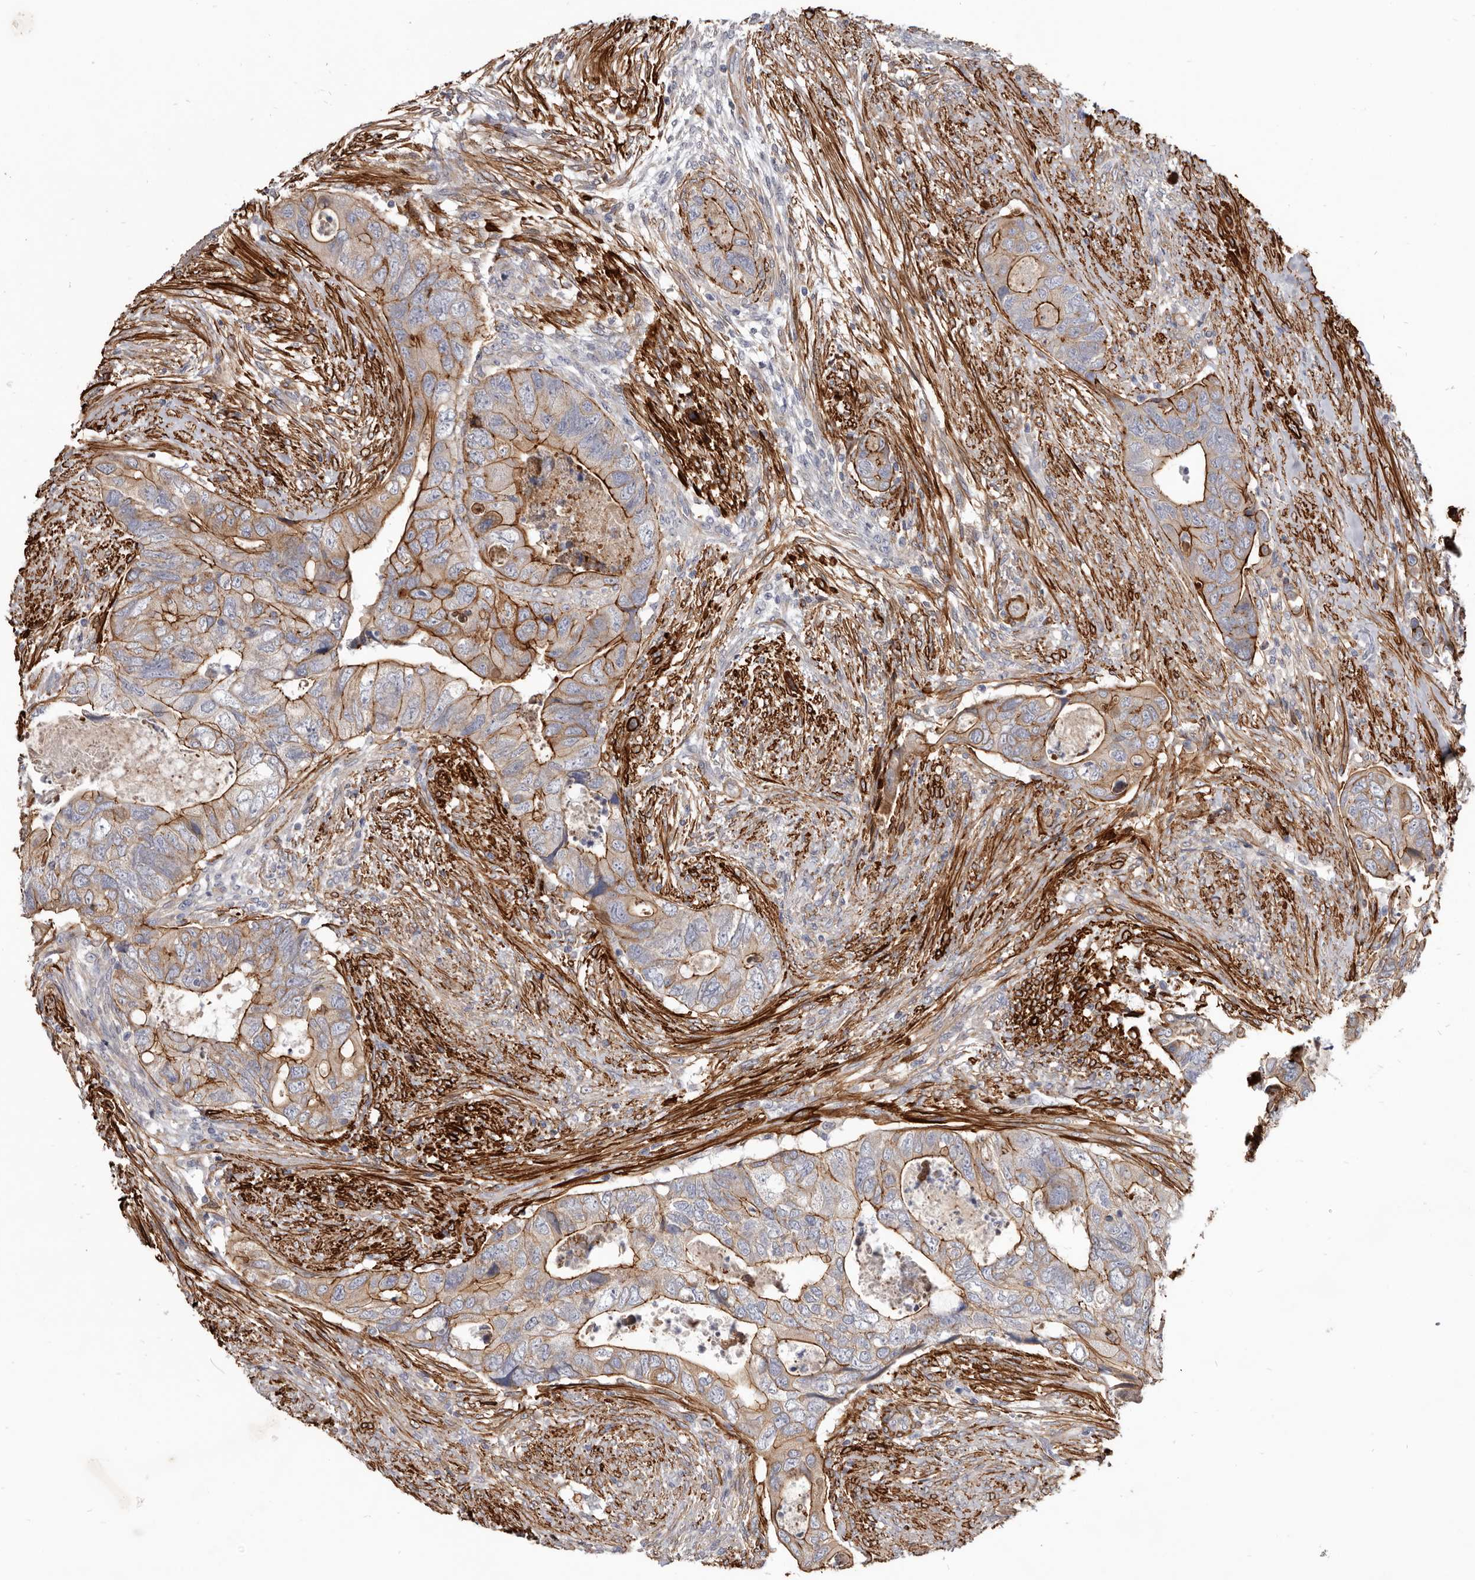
{"staining": {"intensity": "moderate", "quantity": "25%-75%", "location": "cytoplasmic/membranous"}, "tissue": "colorectal cancer", "cell_type": "Tumor cells", "image_type": "cancer", "snomed": [{"axis": "morphology", "description": "Adenocarcinoma, NOS"}, {"axis": "topography", "description": "Rectum"}], "caption": "Immunohistochemical staining of human colorectal adenocarcinoma exhibits moderate cytoplasmic/membranous protein expression in approximately 25%-75% of tumor cells. The staining was performed using DAB to visualize the protein expression in brown, while the nuclei were stained in blue with hematoxylin (Magnification: 20x).", "gene": "CGN", "patient": {"sex": "male", "age": 63}}